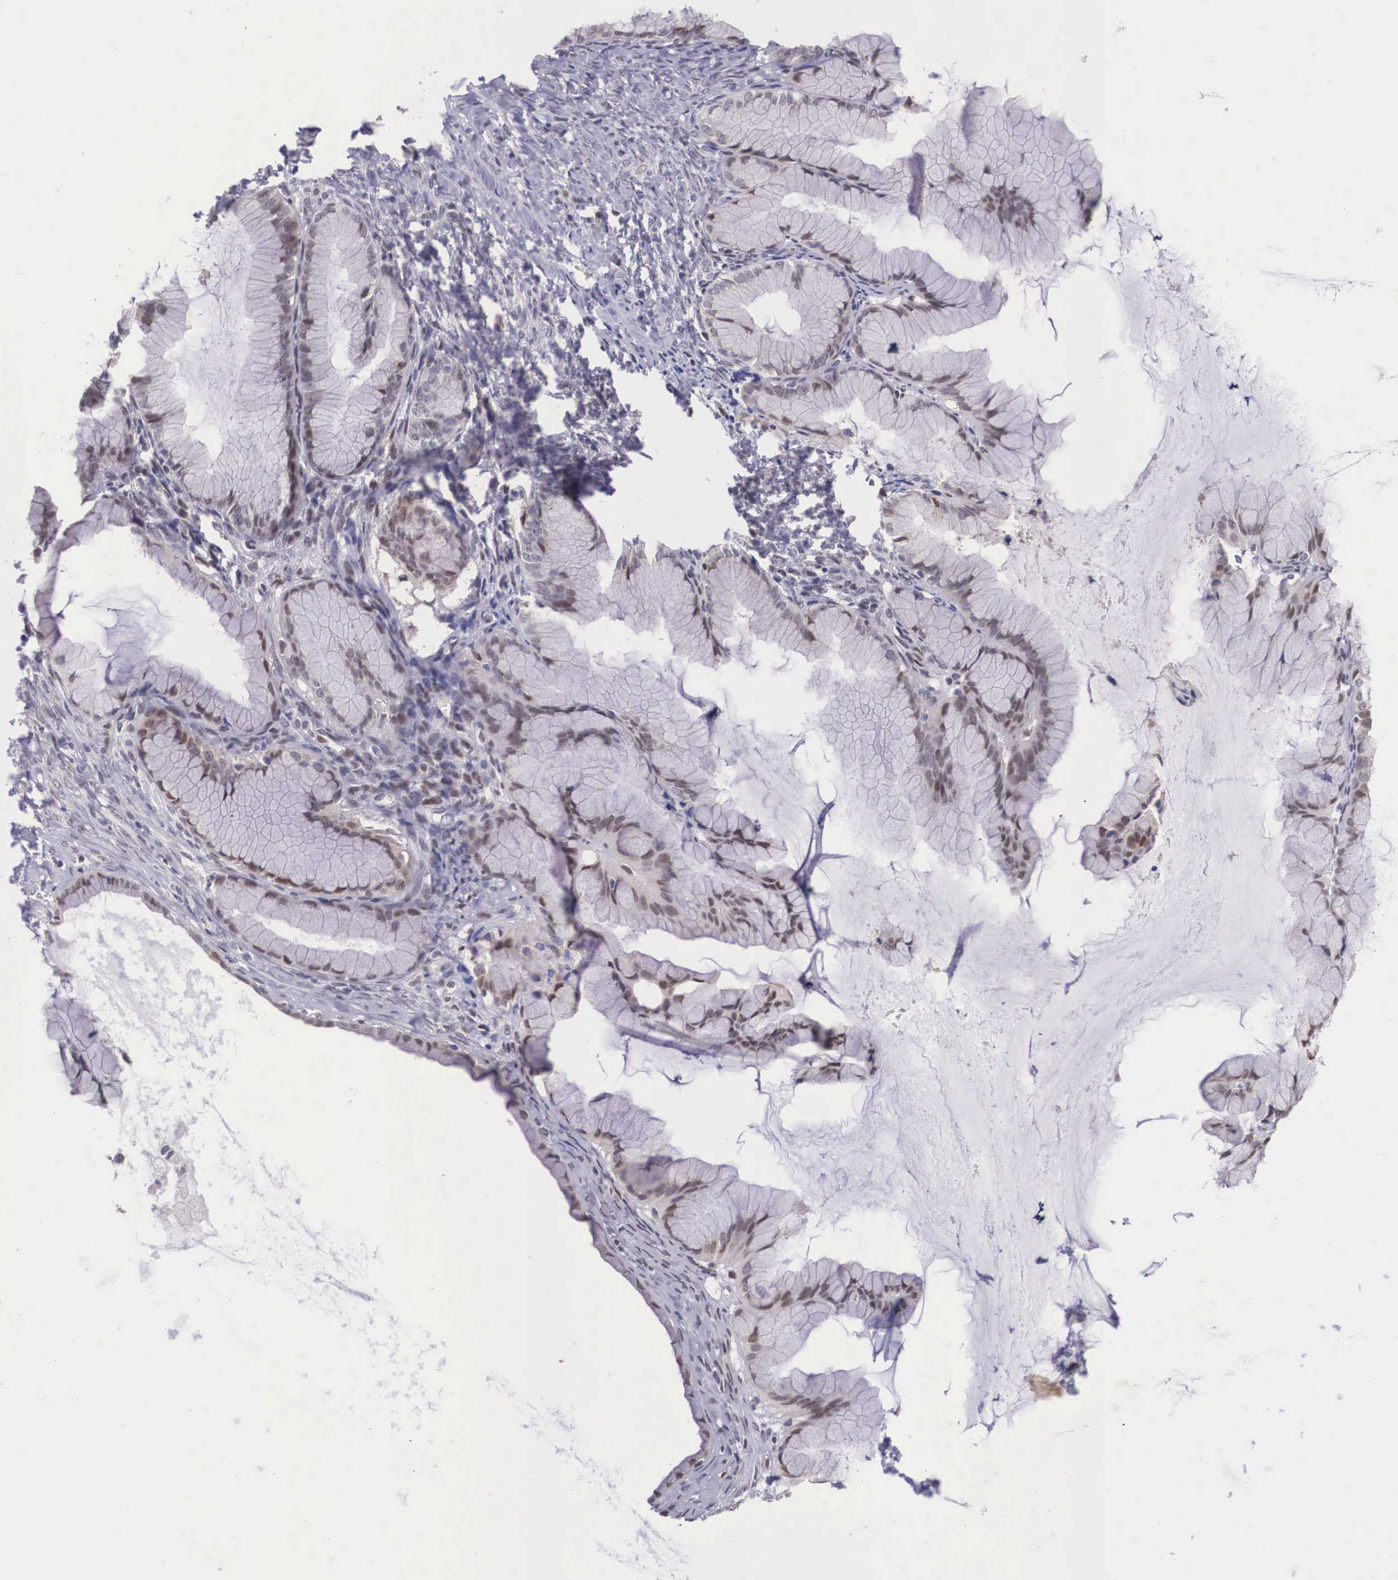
{"staining": {"intensity": "moderate", "quantity": "25%-75%", "location": "cytoplasmic/membranous"}, "tissue": "ovarian cancer", "cell_type": "Tumor cells", "image_type": "cancer", "snomed": [{"axis": "morphology", "description": "Cystadenocarcinoma, mucinous, NOS"}, {"axis": "topography", "description": "Ovary"}], "caption": "Brown immunohistochemical staining in ovarian mucinous cystadenocarcinoma demonstrates moderate cytoplasmic/membranous staining in about 25%-75% of tumor cells.", "gene": "SLC25A21", "patient": {"sex": "female", "age": 41}}